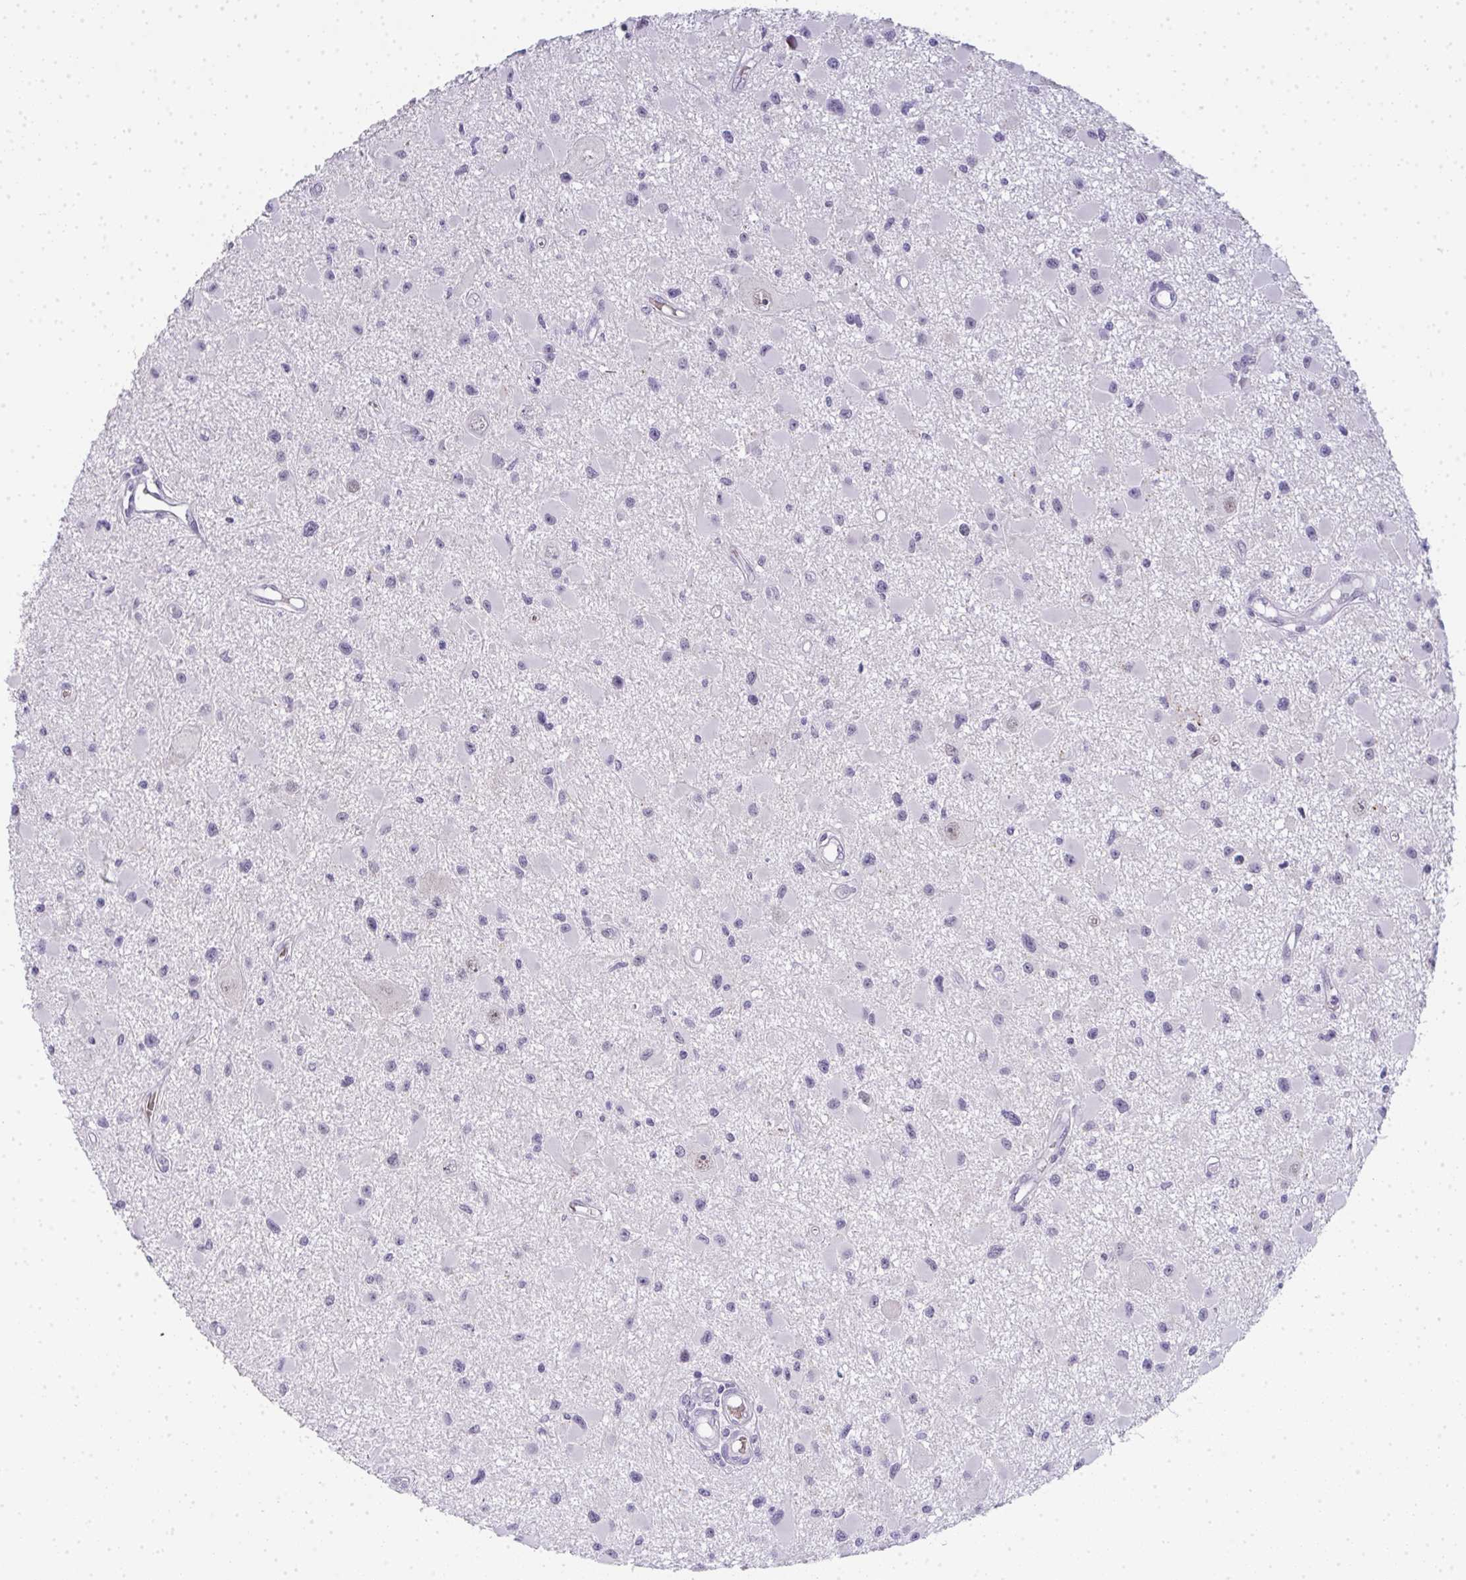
{"staining": {"intensity": "negative", "quantity": "none", "location": "none"}, "tissue": "glioma", "cell_type": "Tumor cells", "image_type": "cancer", "snomed": [{"axis": "morphology", "description": "Glioma, malignant, High grade"}, {"axis": "topography", "description": "Brain"}], "caption": "This is an IHC photomicrograph of human glioma. There is no positivity in tumor cells.", "gene": "TNMD", "patient": {"sex": "male", "age": 54}}